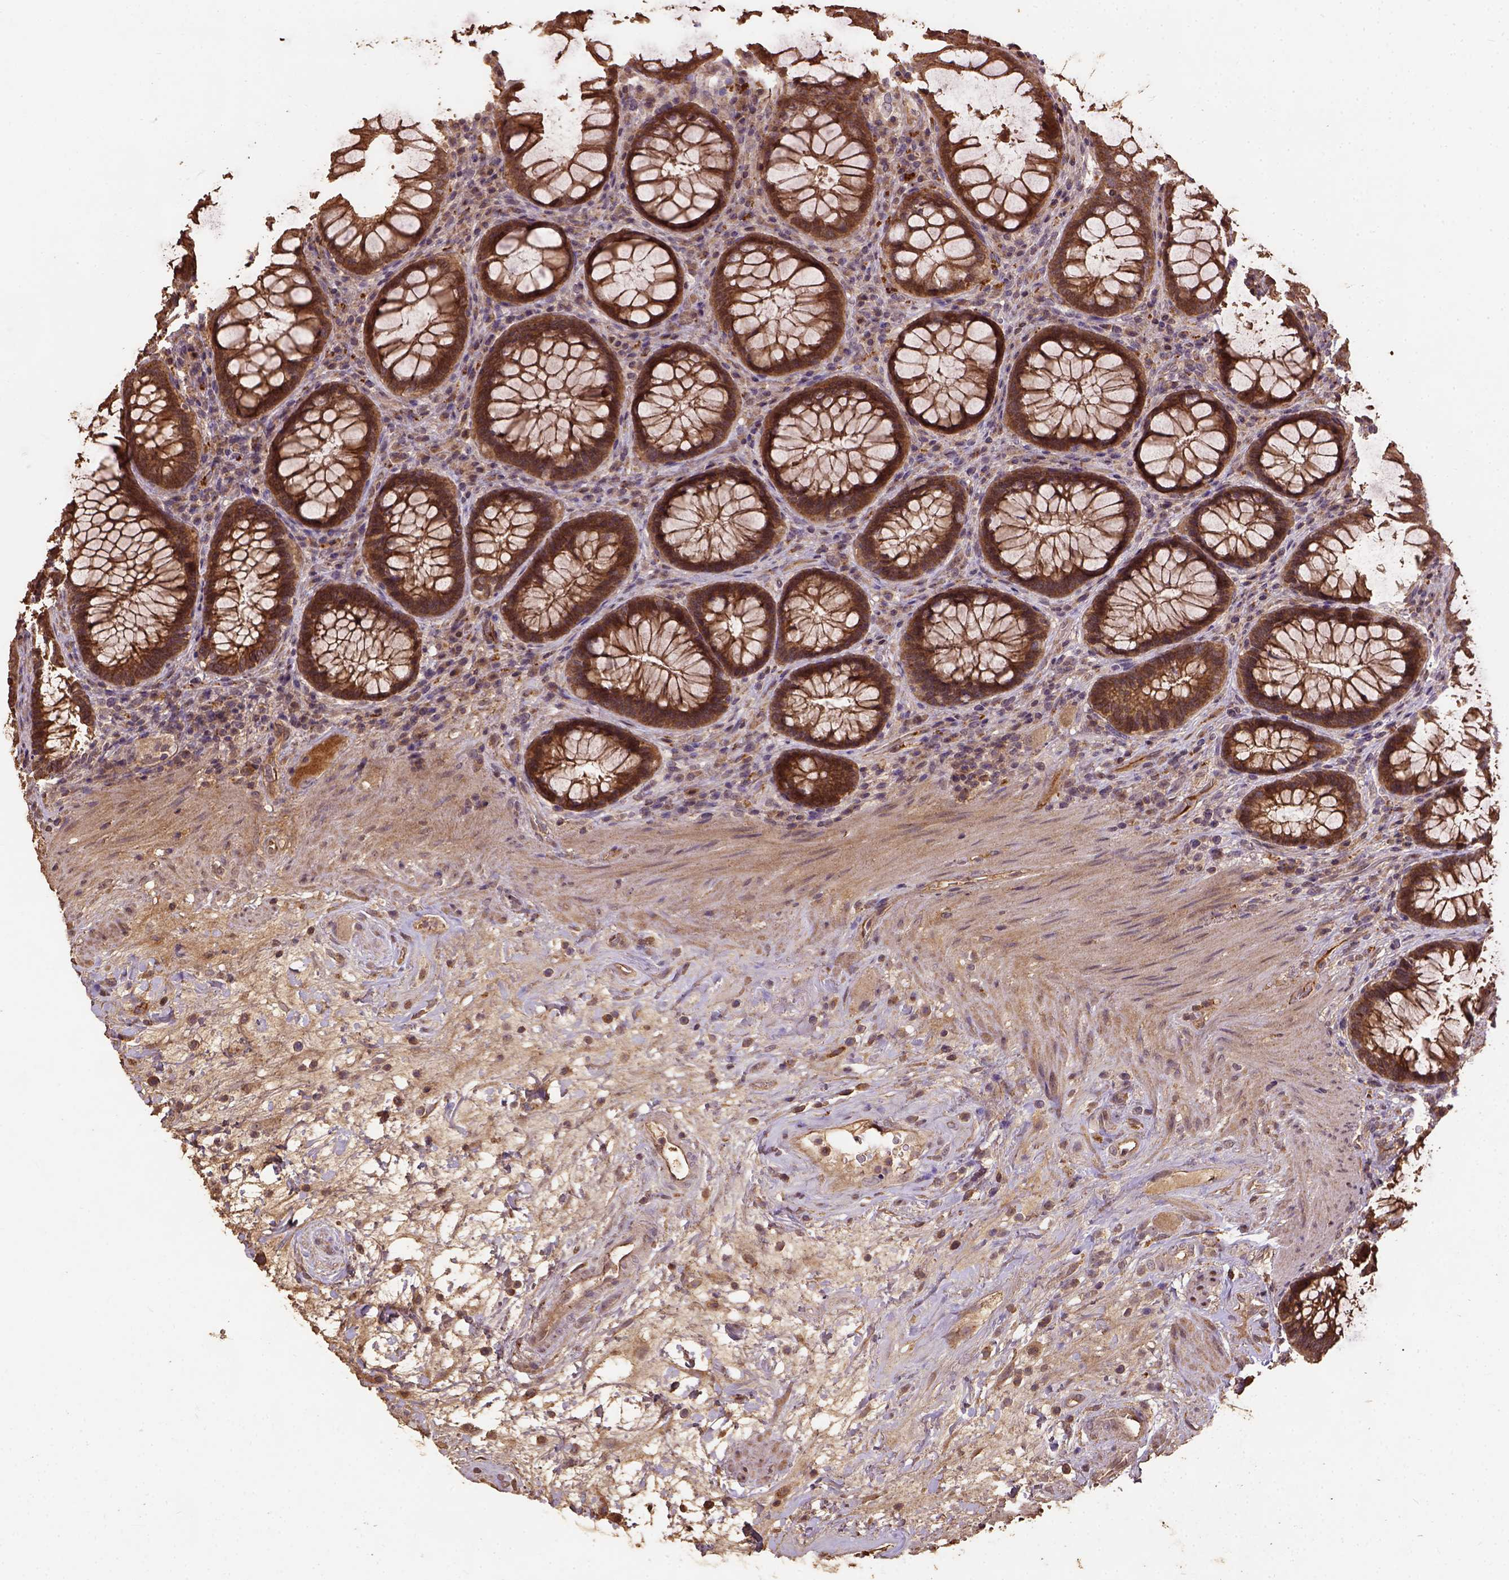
{"staining": {"intensity": "strong", "quantity": ">75%", "location": "cytoplasmic/membranous"}, "tissue": "rectum", "cell_type": "Glandular cells", "image_type": "normal", "snomed": [{"axis": "morphology", "description": "Normal tissue, NOS"}, {"axis": "topography", "description": "Rectum"}], "caption": "Rectum stained with DAB (3,3'-diaminobenzidine) IHC demonstrates high levels of strong cytoplasmic/membranous positivity in approximately >75% of glandular cells. The staining was performed using DAB, with brown indicating positive protein expression. Nuclei are stained blue with hematoxylin.", "gene": "ATP1B3", "patient": {"sex": "male", "age": 72}}